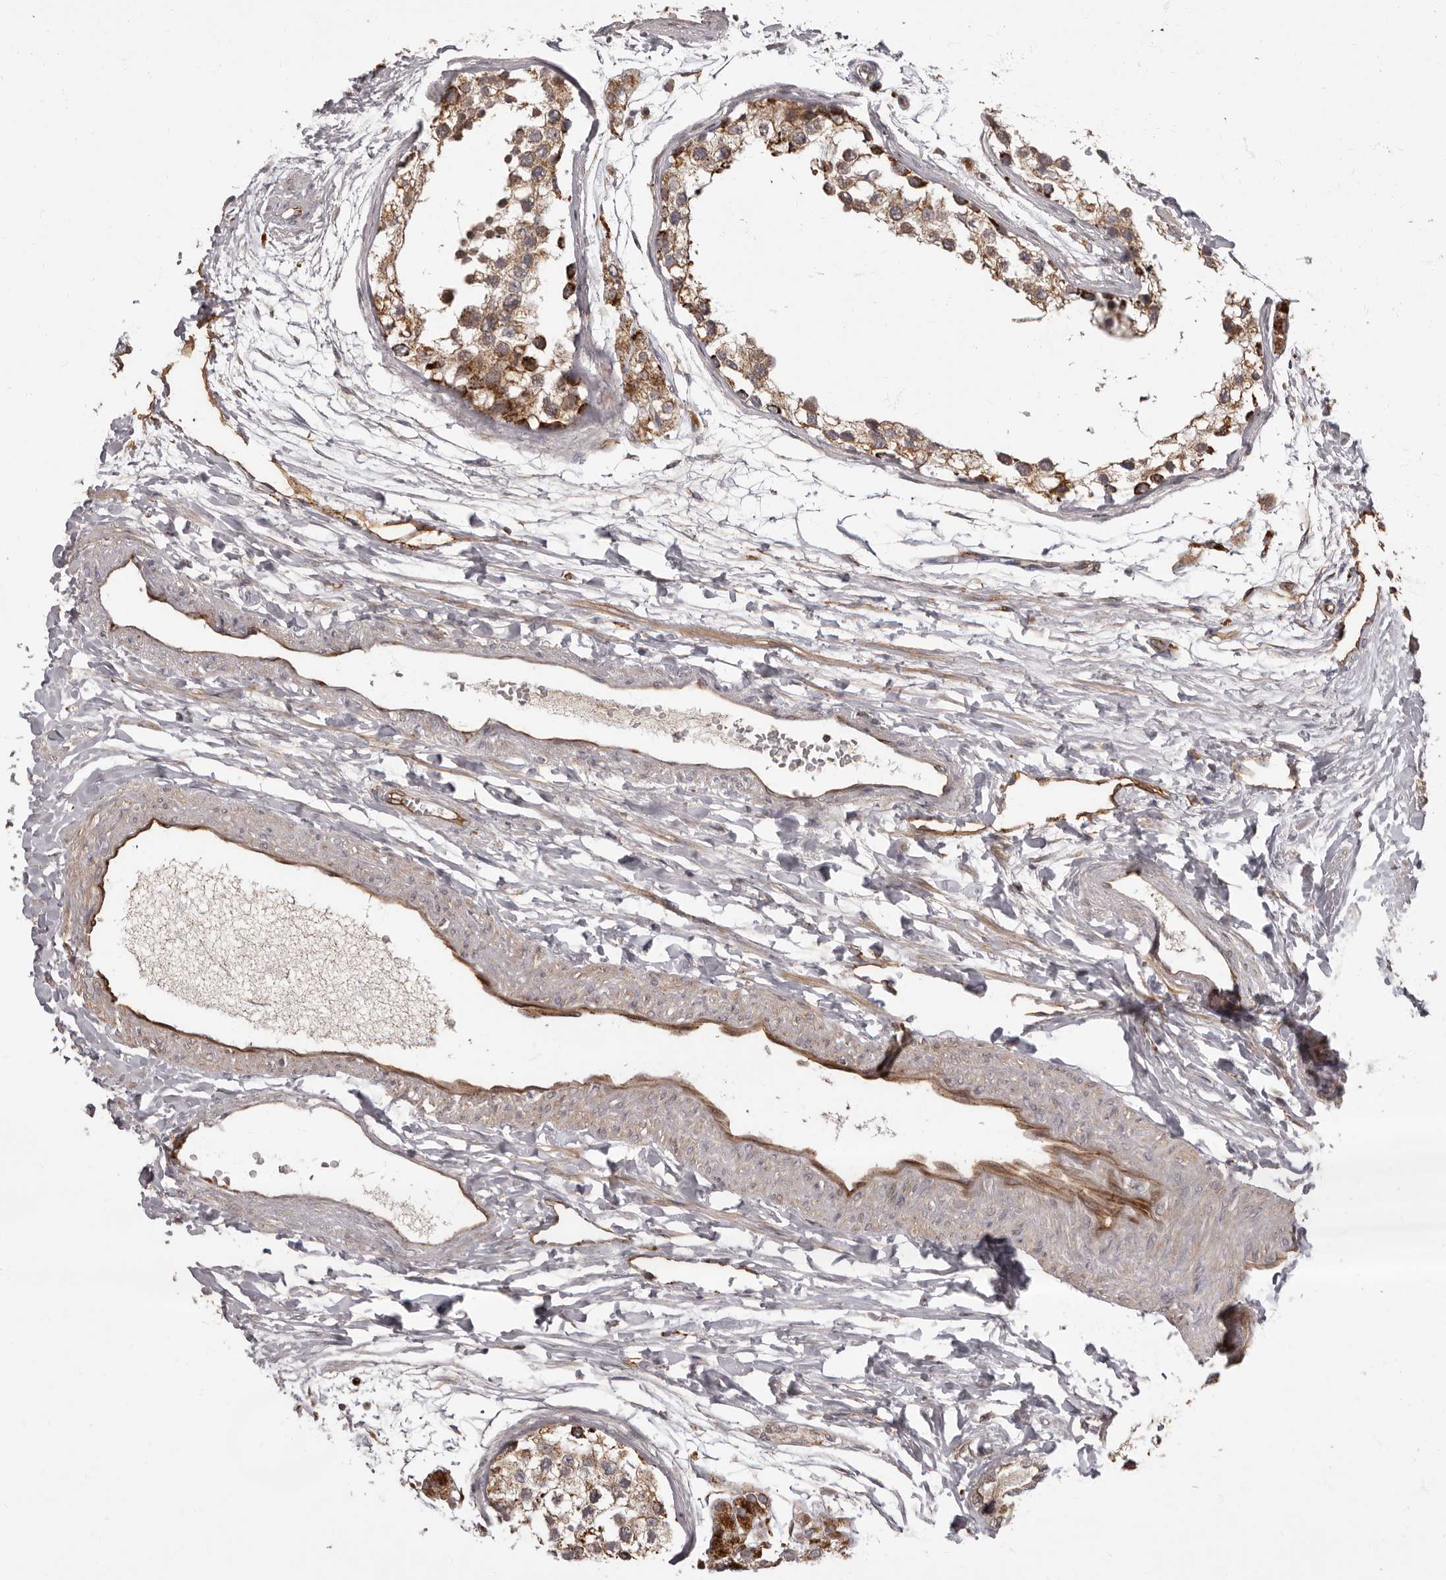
{"staining": {"intensity": "strong", "quantity": "<25%", "location": "cytoplasmic/membranous"}, "tissue": "testis", "cell_type": "Cells in seminiferous ducts", "image_type": "normal", "snomed": [{"axis": "morphology", "description": "Normal tissue, NOS"}, {"axis": "topography", "description": "Testis"}], "caption": "About <25% of cells in seminiferous ducts in unremarkable testis exhibit strong cytoplasmic/membranous protein positivity as visualized by brown immunohistochemical staining.", "gene": "ADCY2", "patient": {"sex": "male", "age": 56}}